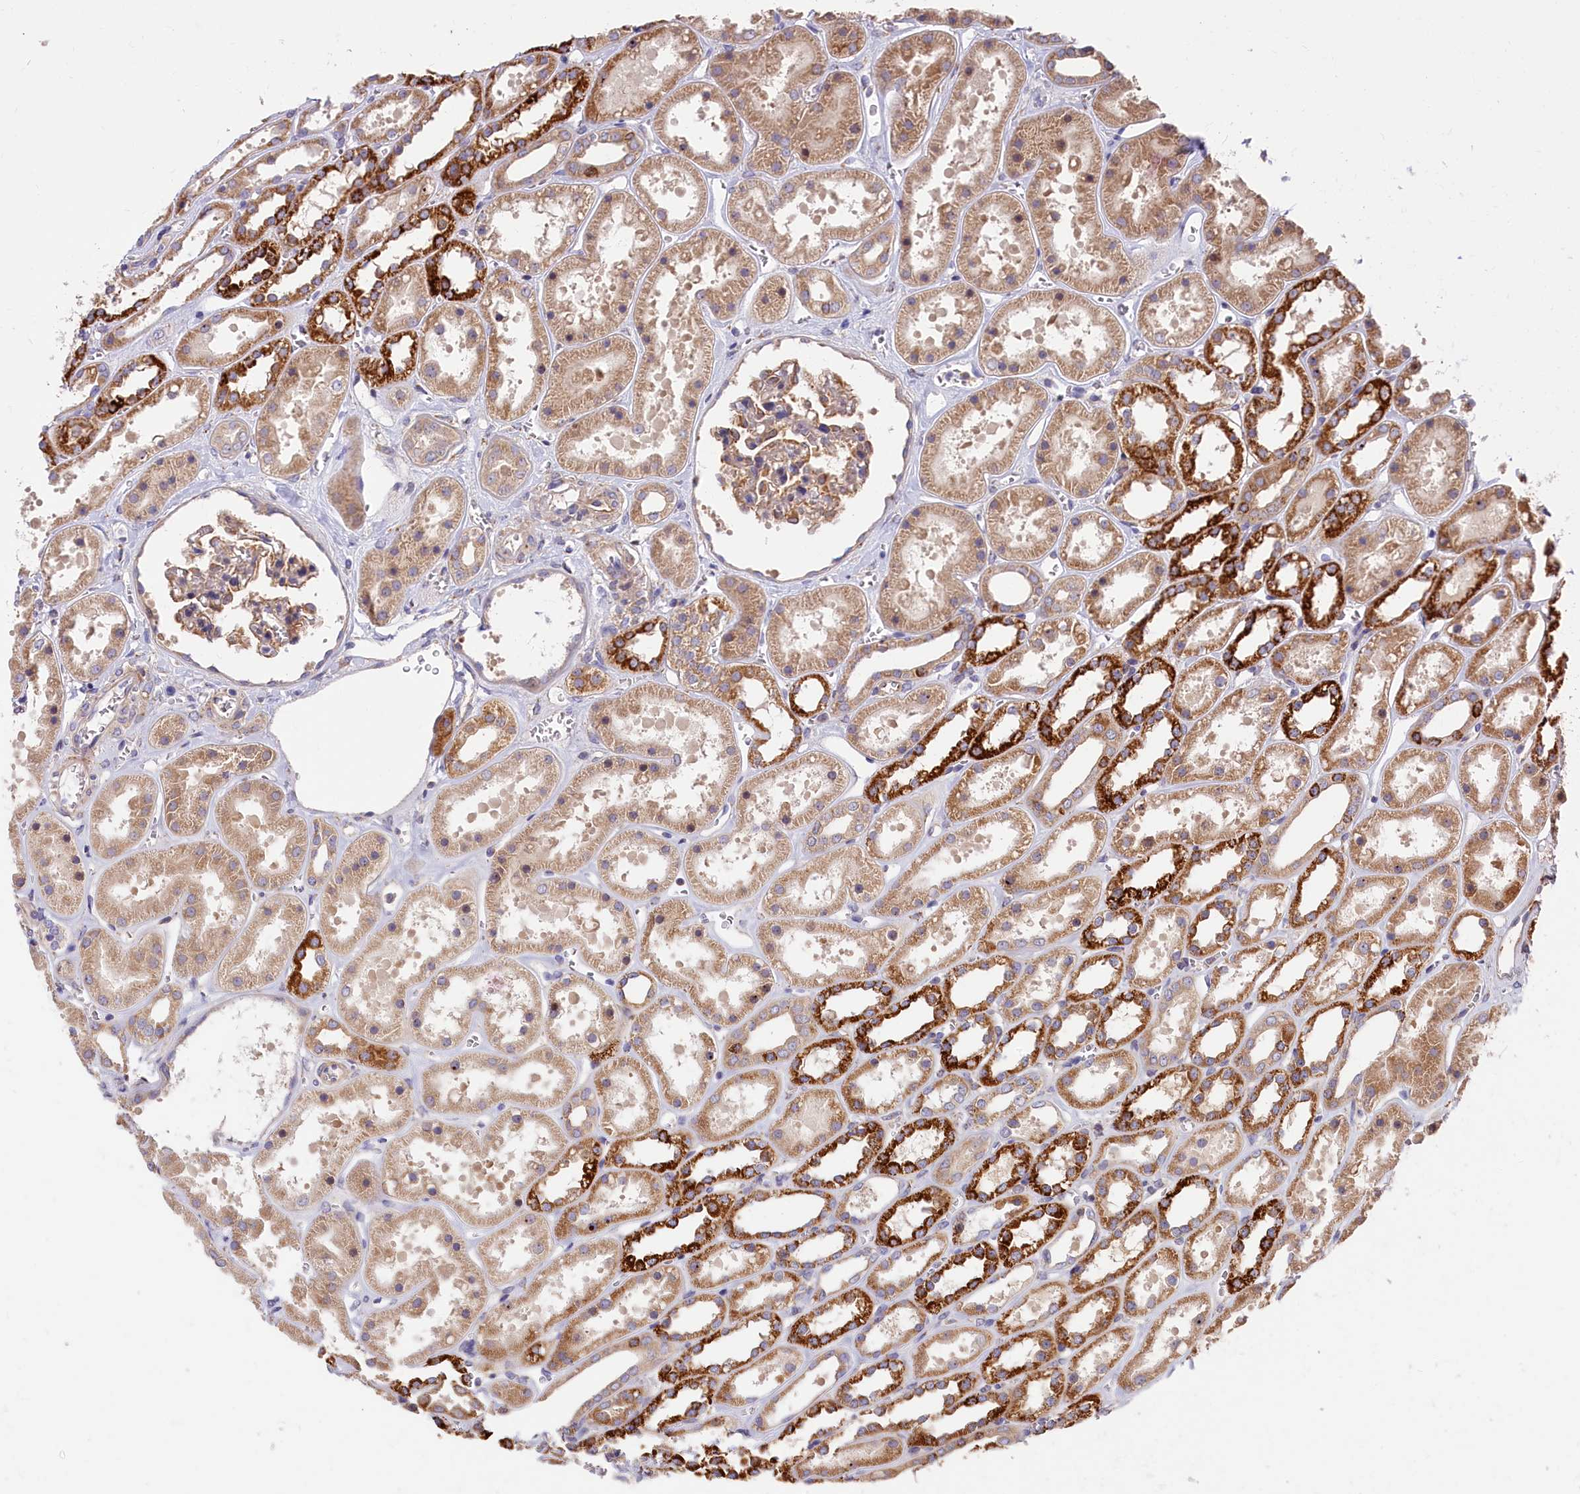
{"staining": {"intensity": "weak", "quantity": "25%-75%", "location": "cytoplasmic/membranous"}, "tissue": "kidney", "cell_type": "Cells in glomeruli", "image_type": "normal", "snomed": [{"axis": "morphology", "description": "Normal tissue, NOS"}, {"axis": "topography", "description": "Kidney"}], "caption": "Benign kidney was stained to show a protein in brown. There is low levels of weak cytoplasmic/membranous positivity in approximately 25%-75% of cells in glomeruli. (brown staining indicates protein expression, while blue staining denotes nuclei).", "gene": "CEP44", "patient": {"sex": "female", "age": 41}}